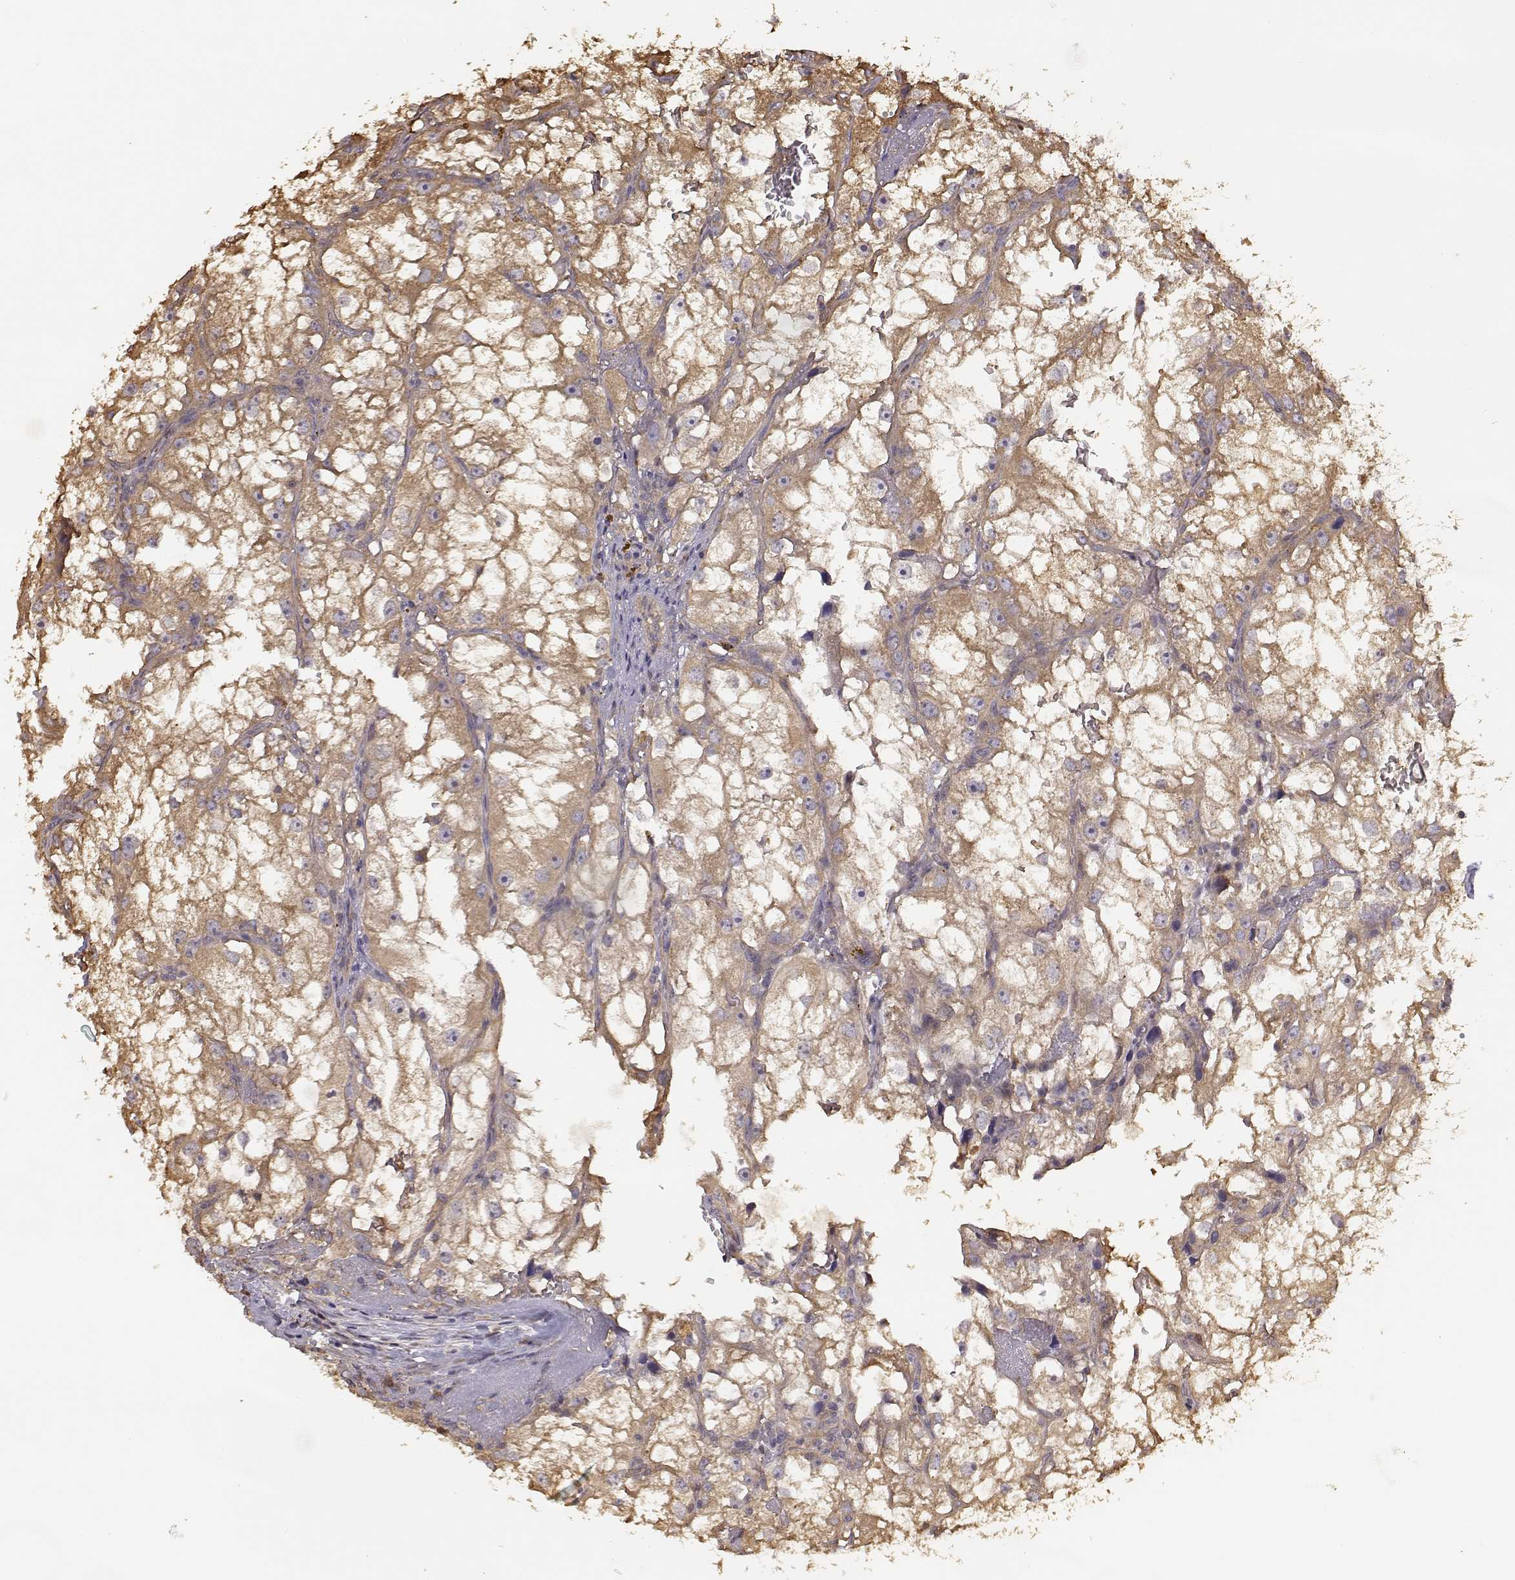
{"staining": {"intensity": "moderate", "quantity": ">75%", "location": "cytoplasmic/membranous"}, "tissue": "renal cancer", "cell_type": "Tumor cells", "image_type": "cancer", "snomed": [{"axis": "morphology", "description": "Adenocarcinoma, NOS"}, {"axis": "topography", "description": "Kidney"}], "caption": "Brown immunohistochemical staining in adenocarcinoma (renal) shows moderate cytoplasmic/membranous positivity in approximately >75% of tumor cells.", "gene": "CRIM1", "patient": {"sex": "male", "age": 59}}